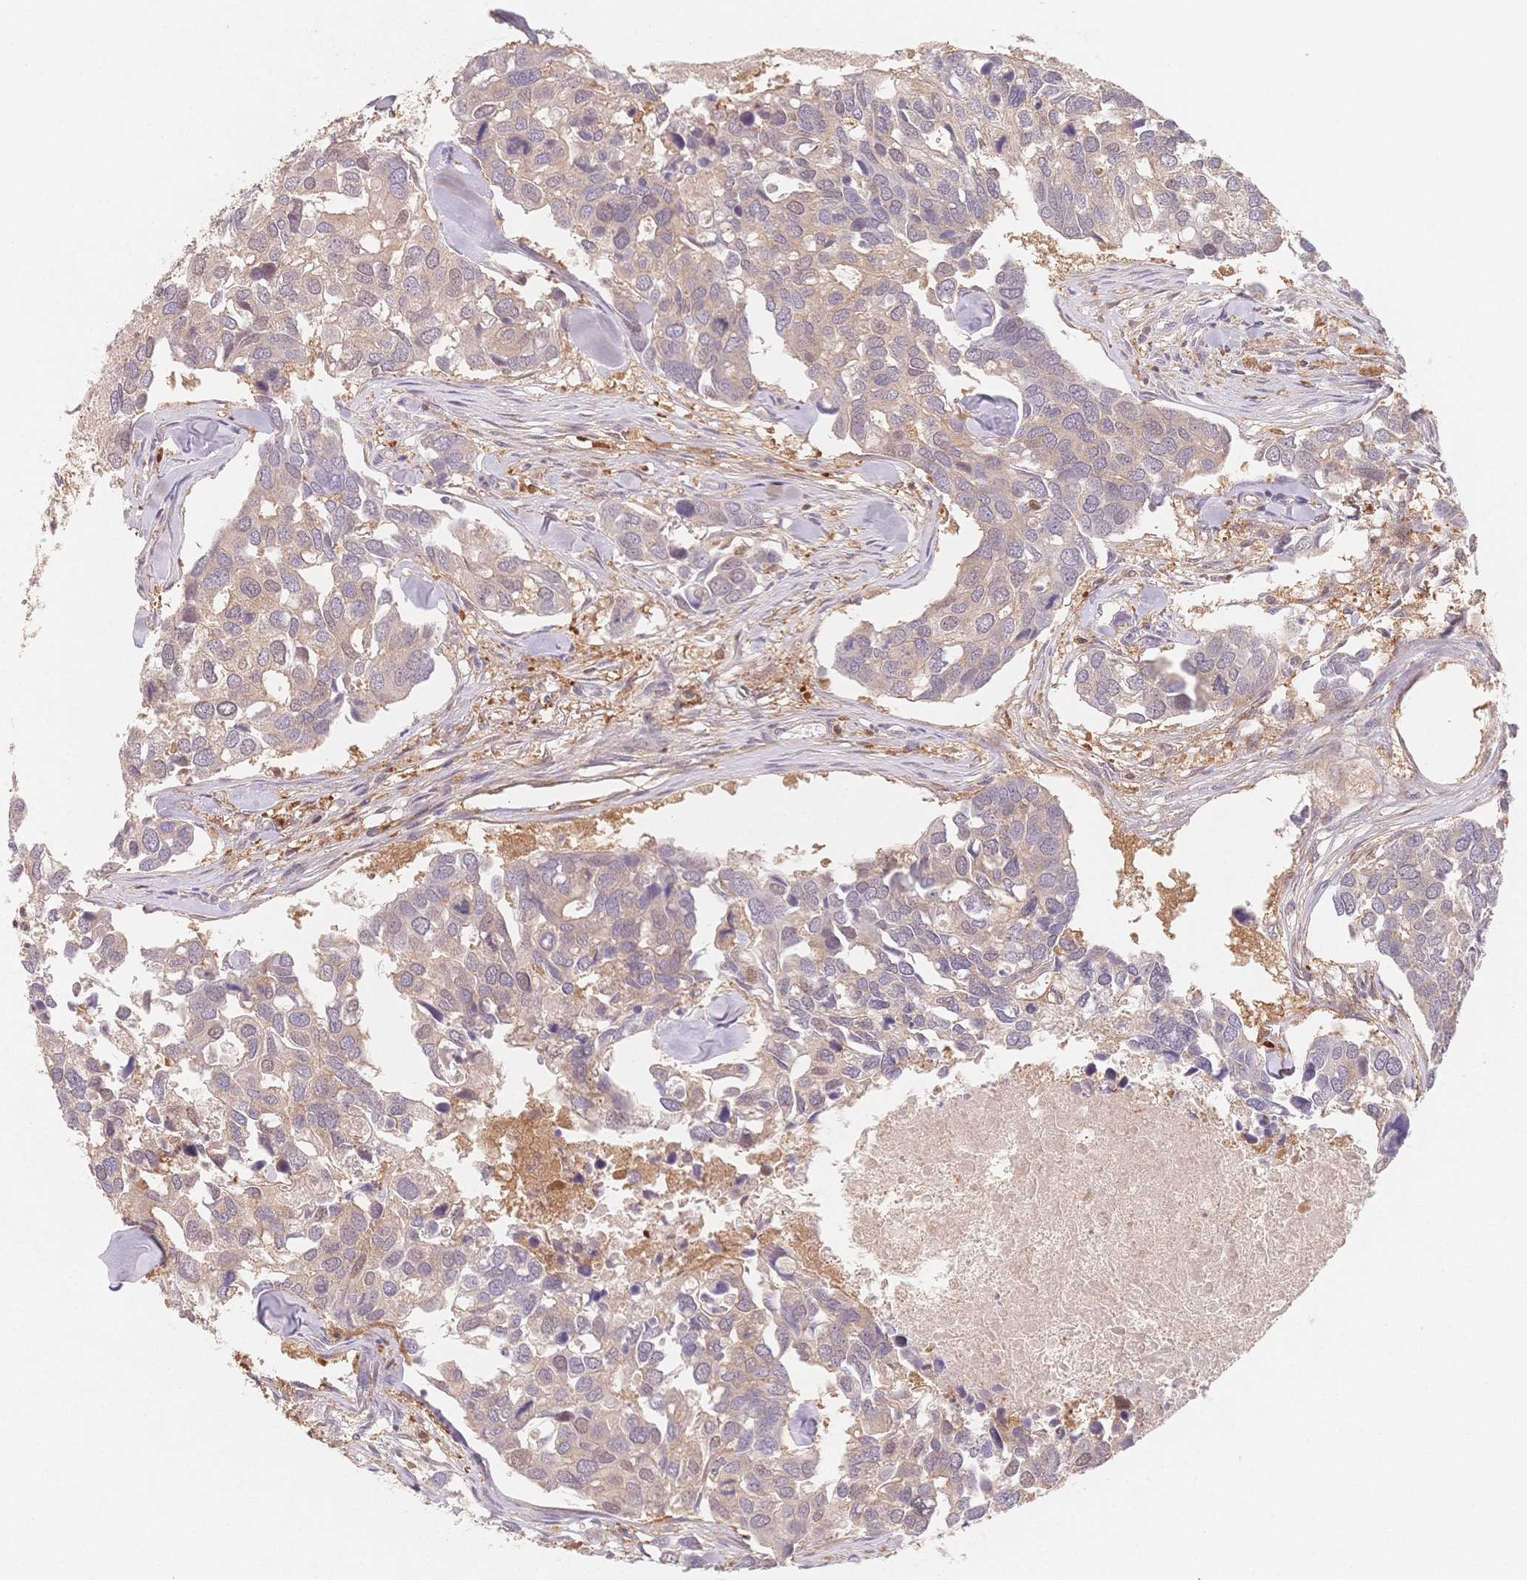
{"staining": {"intensity": "weak", "quantity": "<25%", "location": "cytoplasmic/membranous"}, "tissue": "breast cancer", "cell_type": "Tumor cells", "image_type": "cancer", "snomed": [{"axis": "morphology", "description": "Duct carcinoma"}, {"axis": "topography", "description": "Breast"}], "caption": "IHC histopathology image of neoplastic tissue: invasive ductal carcinoma (breast) stained with DAB demonstrates no significant protein expression in tumor cells.", "gene": "C12orf75", "patient": {"sex": "female", "age": 83}}